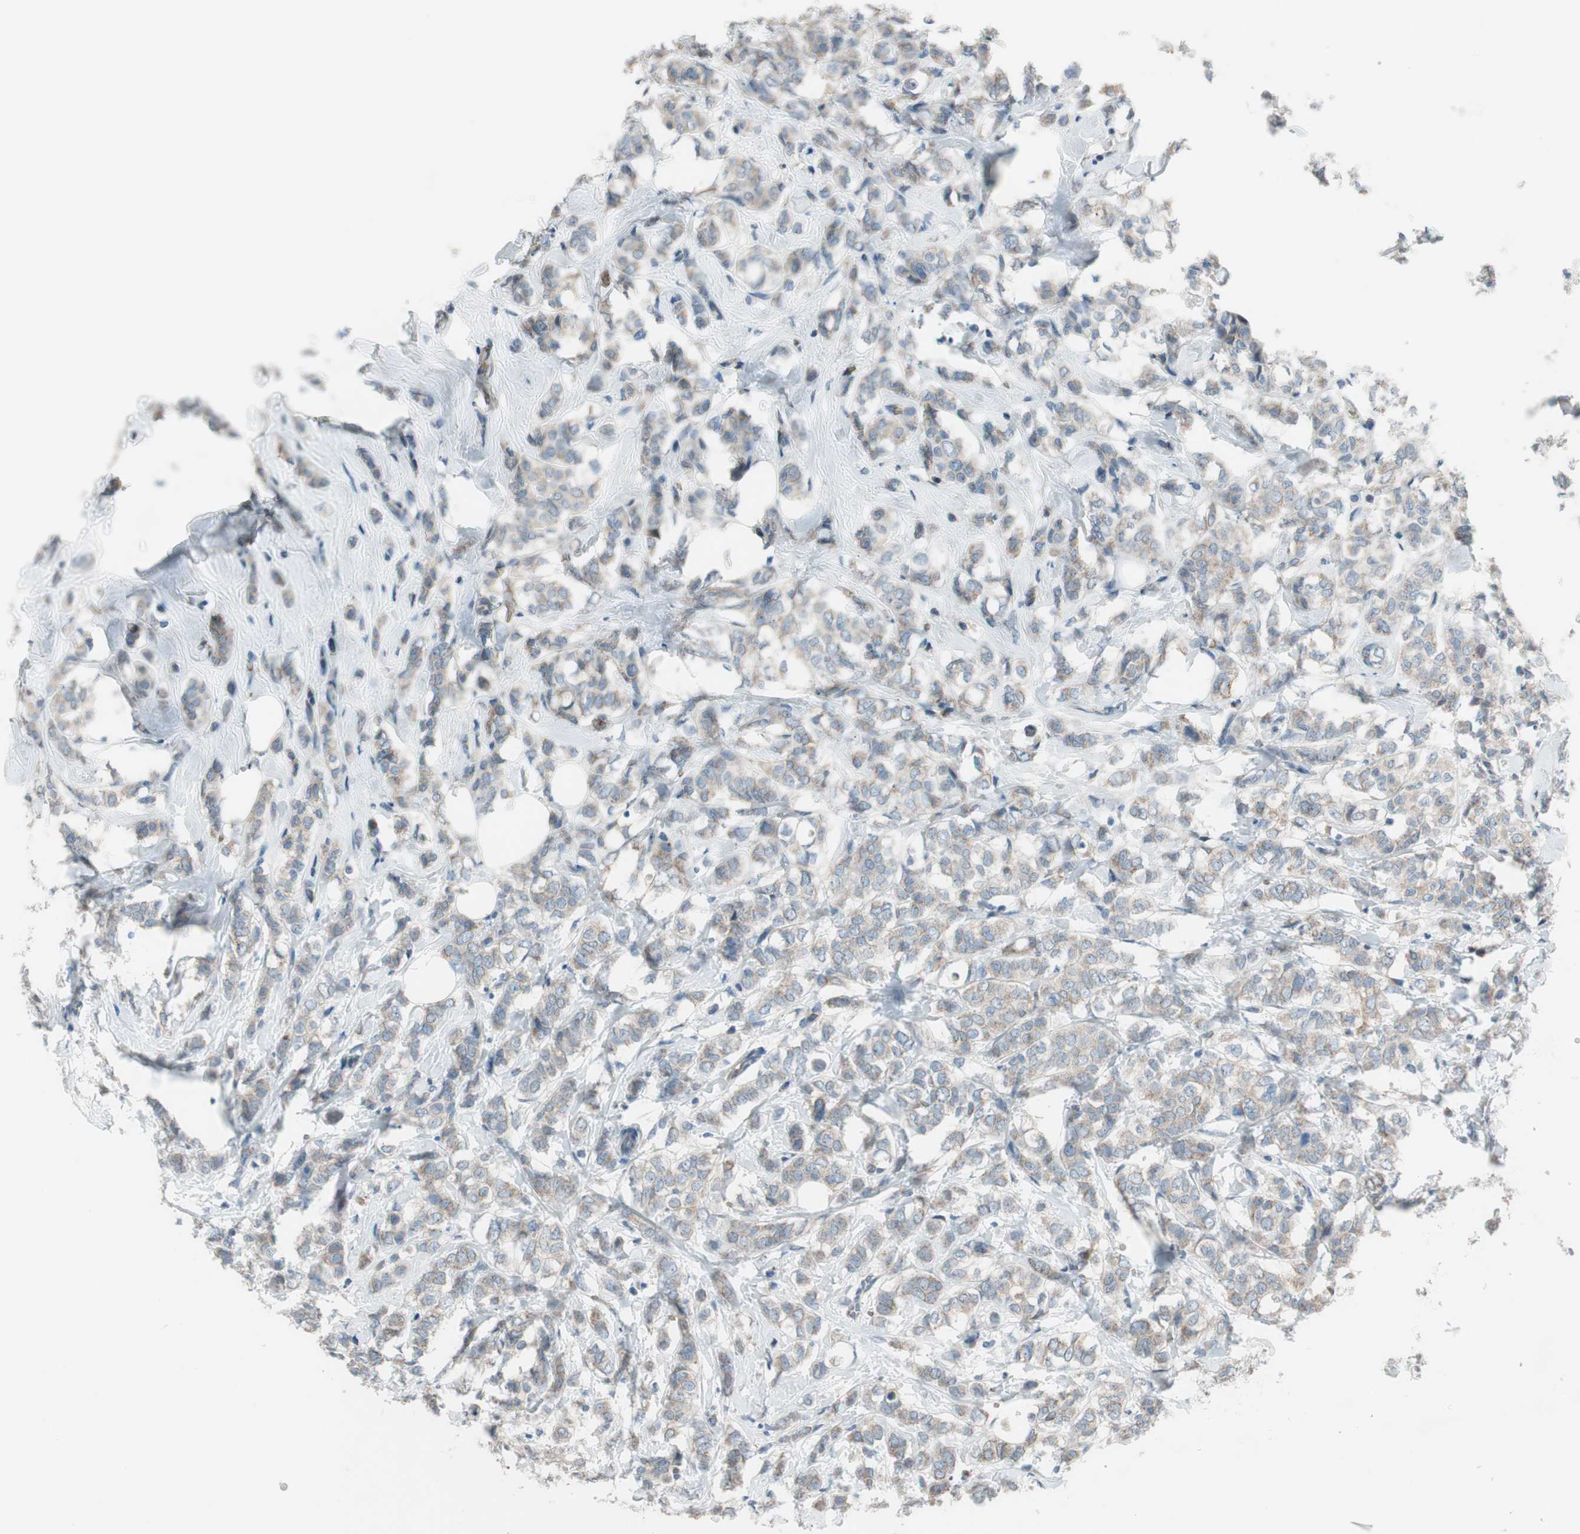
{"staining": {"intensity": "weak", "quantity": "25%-75%", "location": "cytoplasmic/membranous"}, "tissue": "breast cancer", "cell_type": "Tumor cells", "image_type": "cancer", "snomed": [{"axis": "morphology", "description": "Lobular carcinoma"}, {"axis": "topography", "description": "Breast"}], "caption": "Immunohistochemical staining of human breast lobular carcinoma shows low levels of weak cytoplasmic/membranous staining in about 25%-75% of tumor cells. (DAB = brown stain, brightfield microscopy at high magnification).", "gene": "GYPC", "patient": {"sex": "female", "age": 60}}